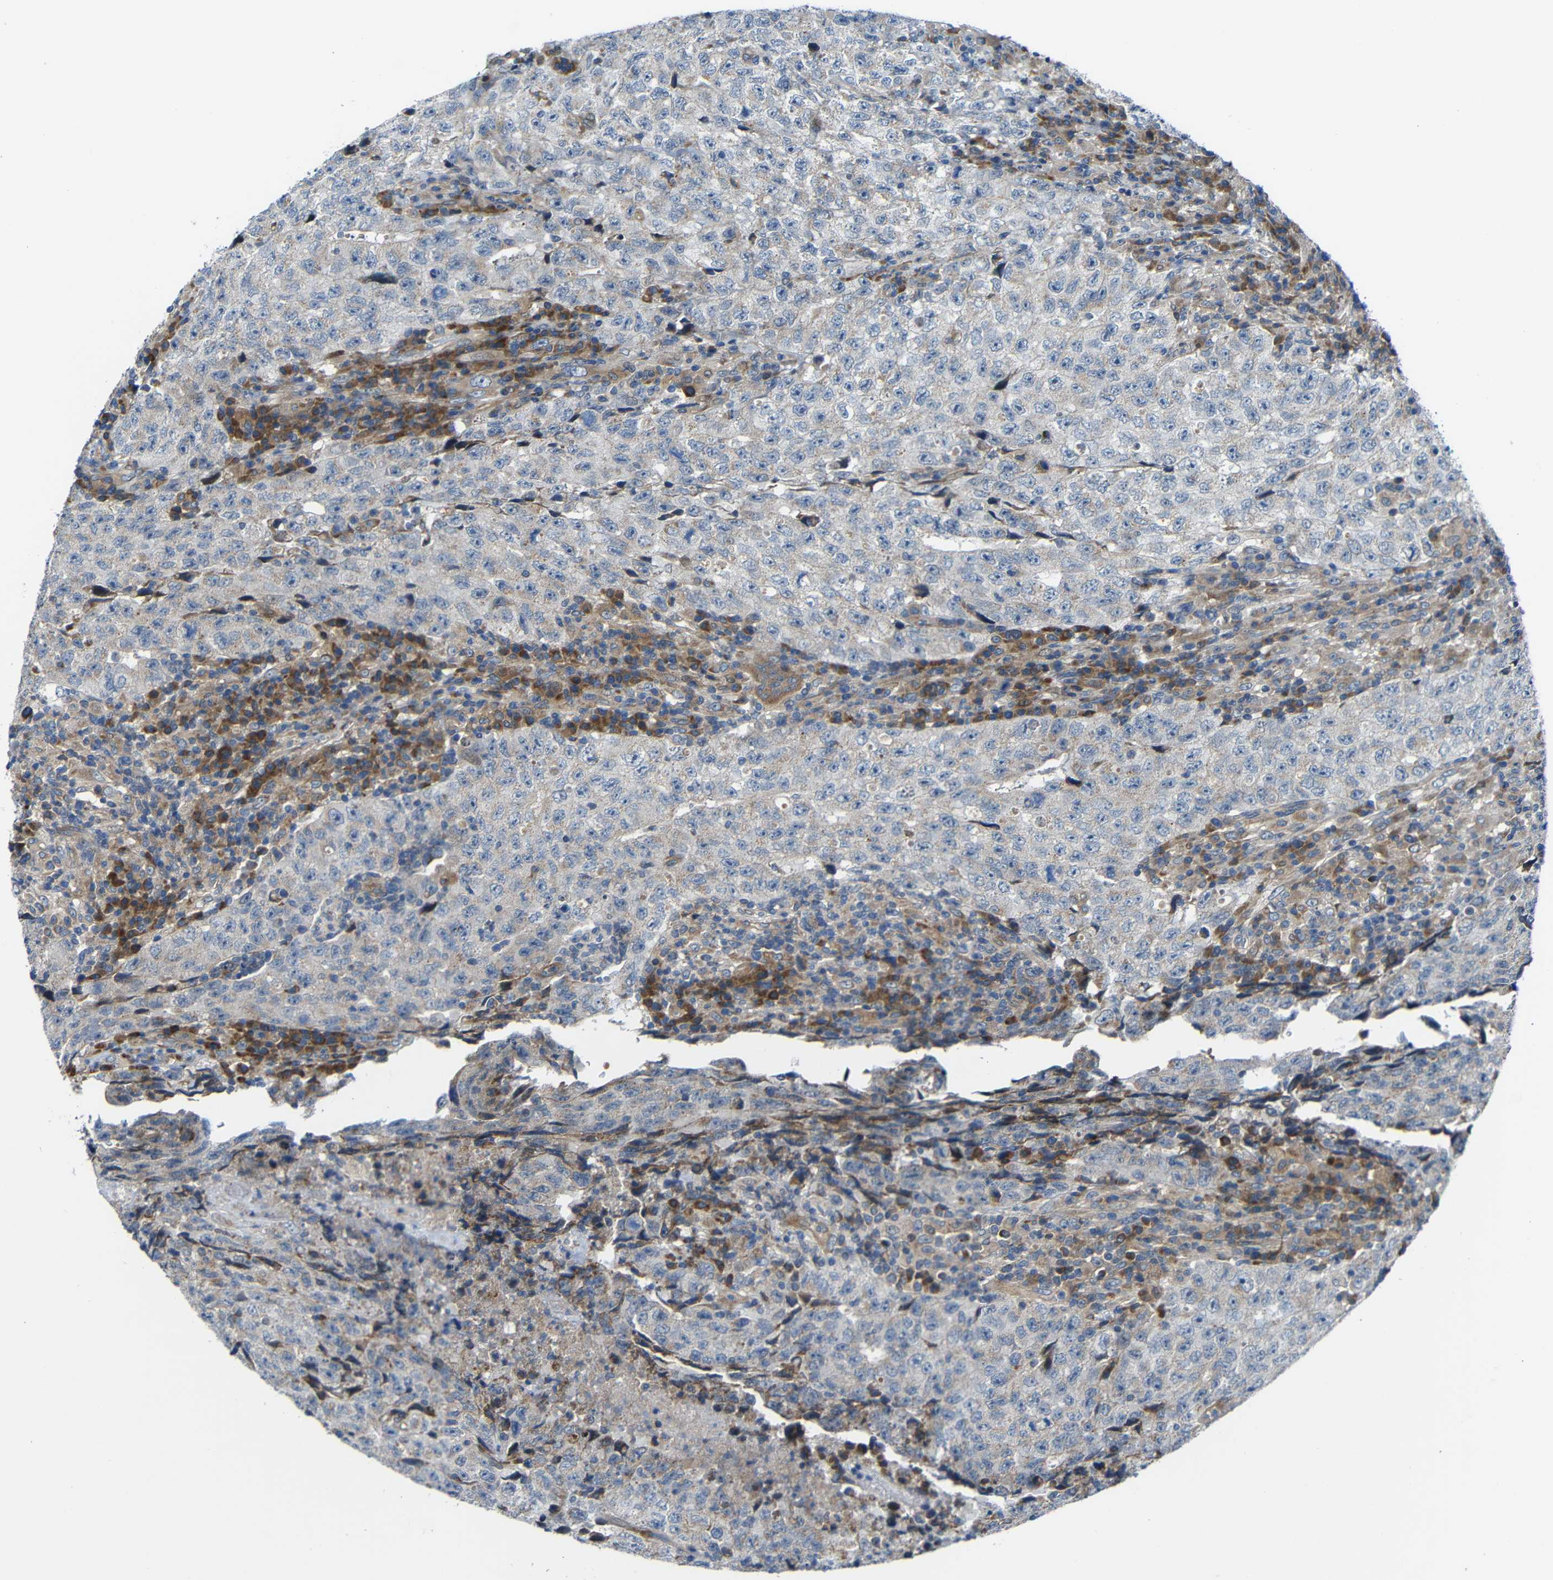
{"staining": {"intensity": "negative", "quantity": "none", "location": "none"}, "tissue": "testis cancer", "cell_type": "Tumor cells", "image_type": "cancer", "snomed": [{"axis": "morphology", "description": "Necrosis, NOS"}, {"axis": "morphology", "description": "Carcinoma, Embryonal, NOS"}, {"axis": "topography", "description": "Testis"}], "caption": "An immunohistochemistry (IHC) micrograph of testis embryonal carcinoma is shown. There is no staining in tumor cells of testis embryonal carcinoma.", "gene": "TMEM25", "patient": {"sex": "male", "age": 19}}